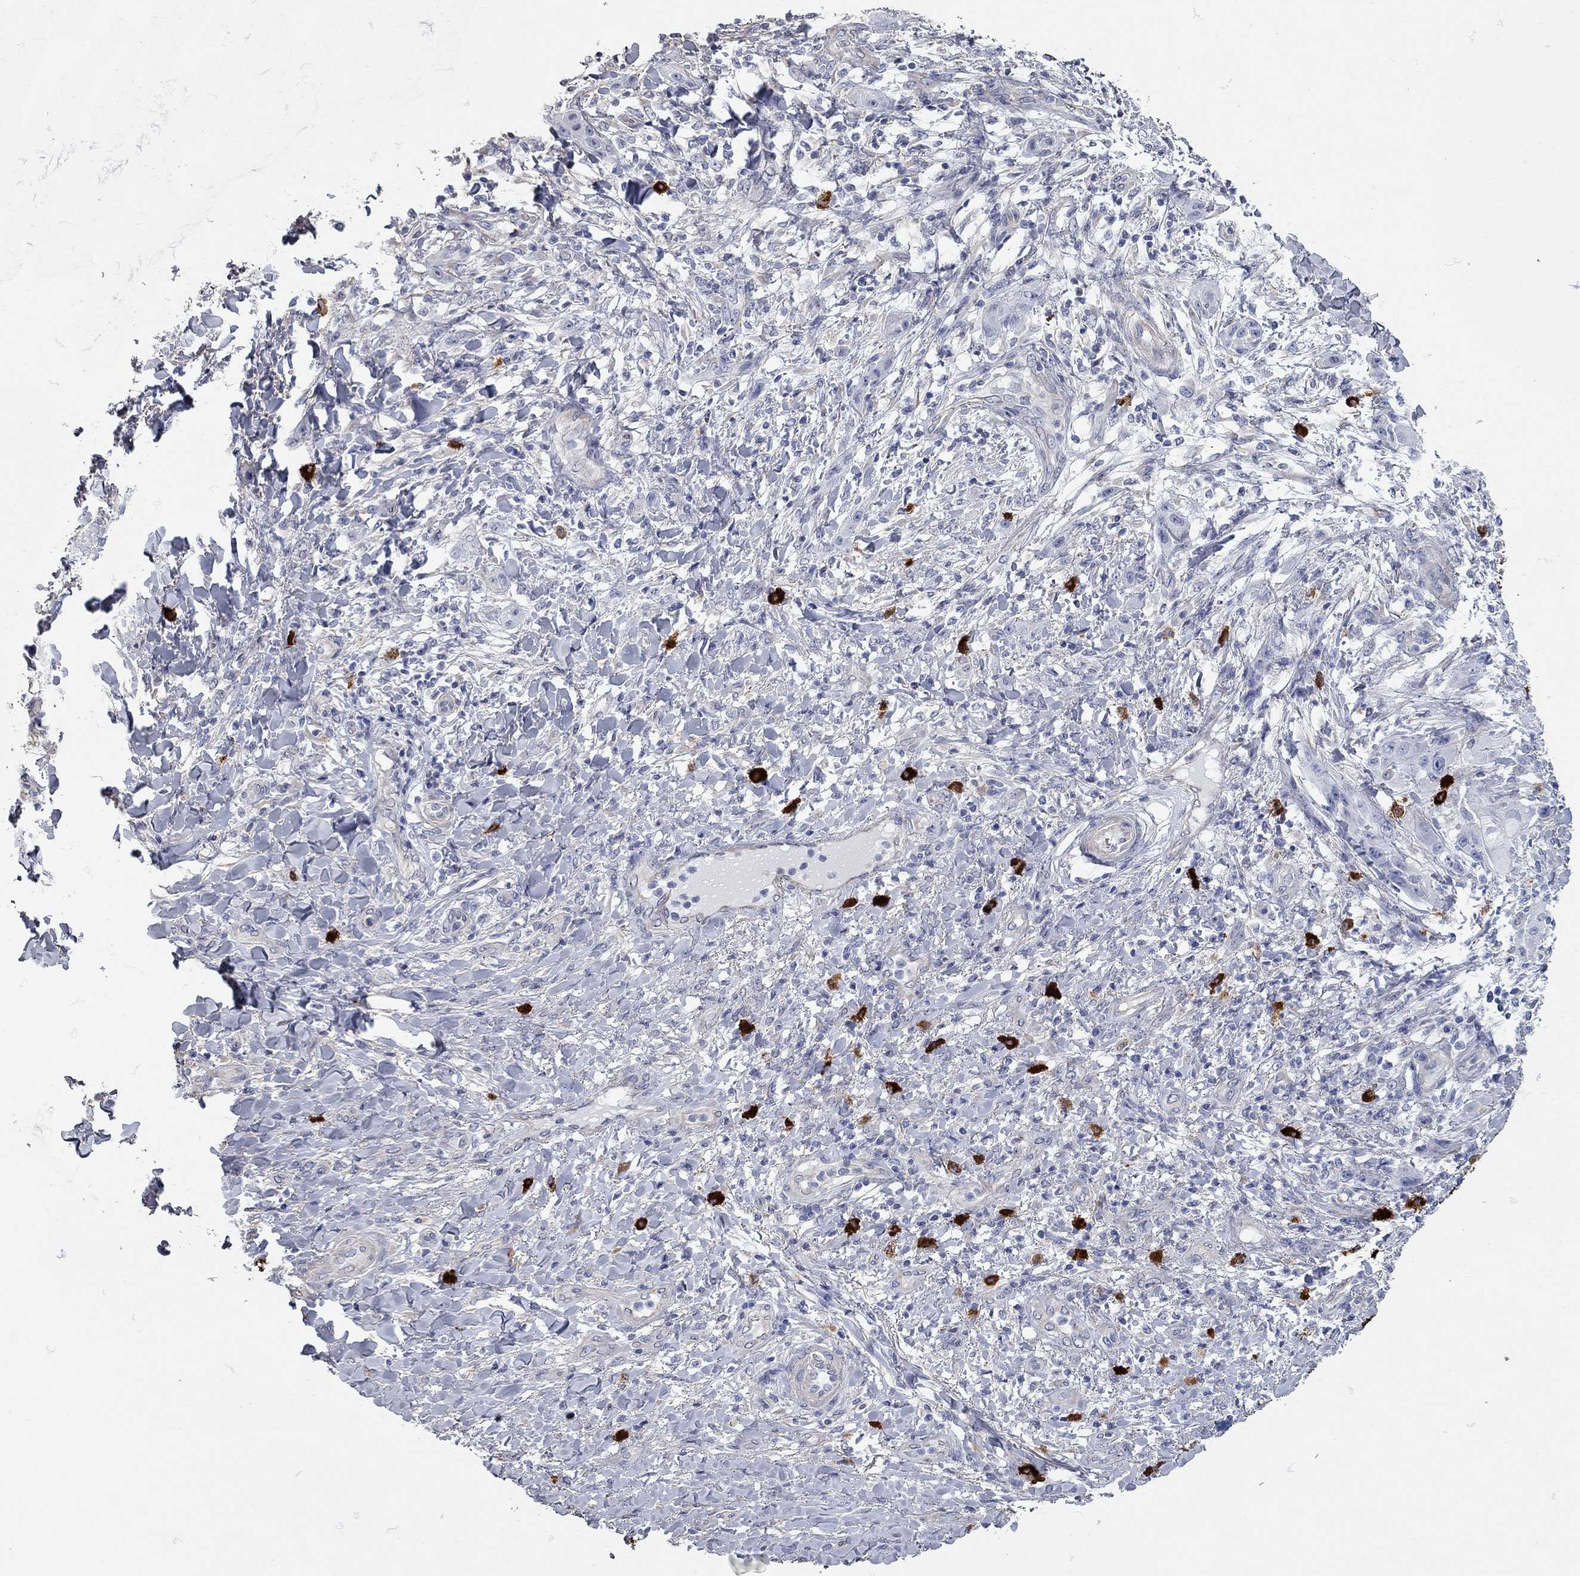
{"staining": {"intensity": "negative", "quantity": "none", "location": "none"}, "tissue": "skin cancer", "cell_type": "Tumor cells", "image_type": "cancer", "snomed": [{"axis": "morphology", "description": "Squamous cell carcinoma, NOS"}, {"axis": "topography", "description": "Skin"}], "caption": "A histopathology image of human skin squamous cell carcinoma is negative for staining in tumor cells. (DAB immunohistochemistry visualized using brightfield microscopy, high magnification).", "gene": "C10orf90", "patient": {"sex": "male", "age": 62}}